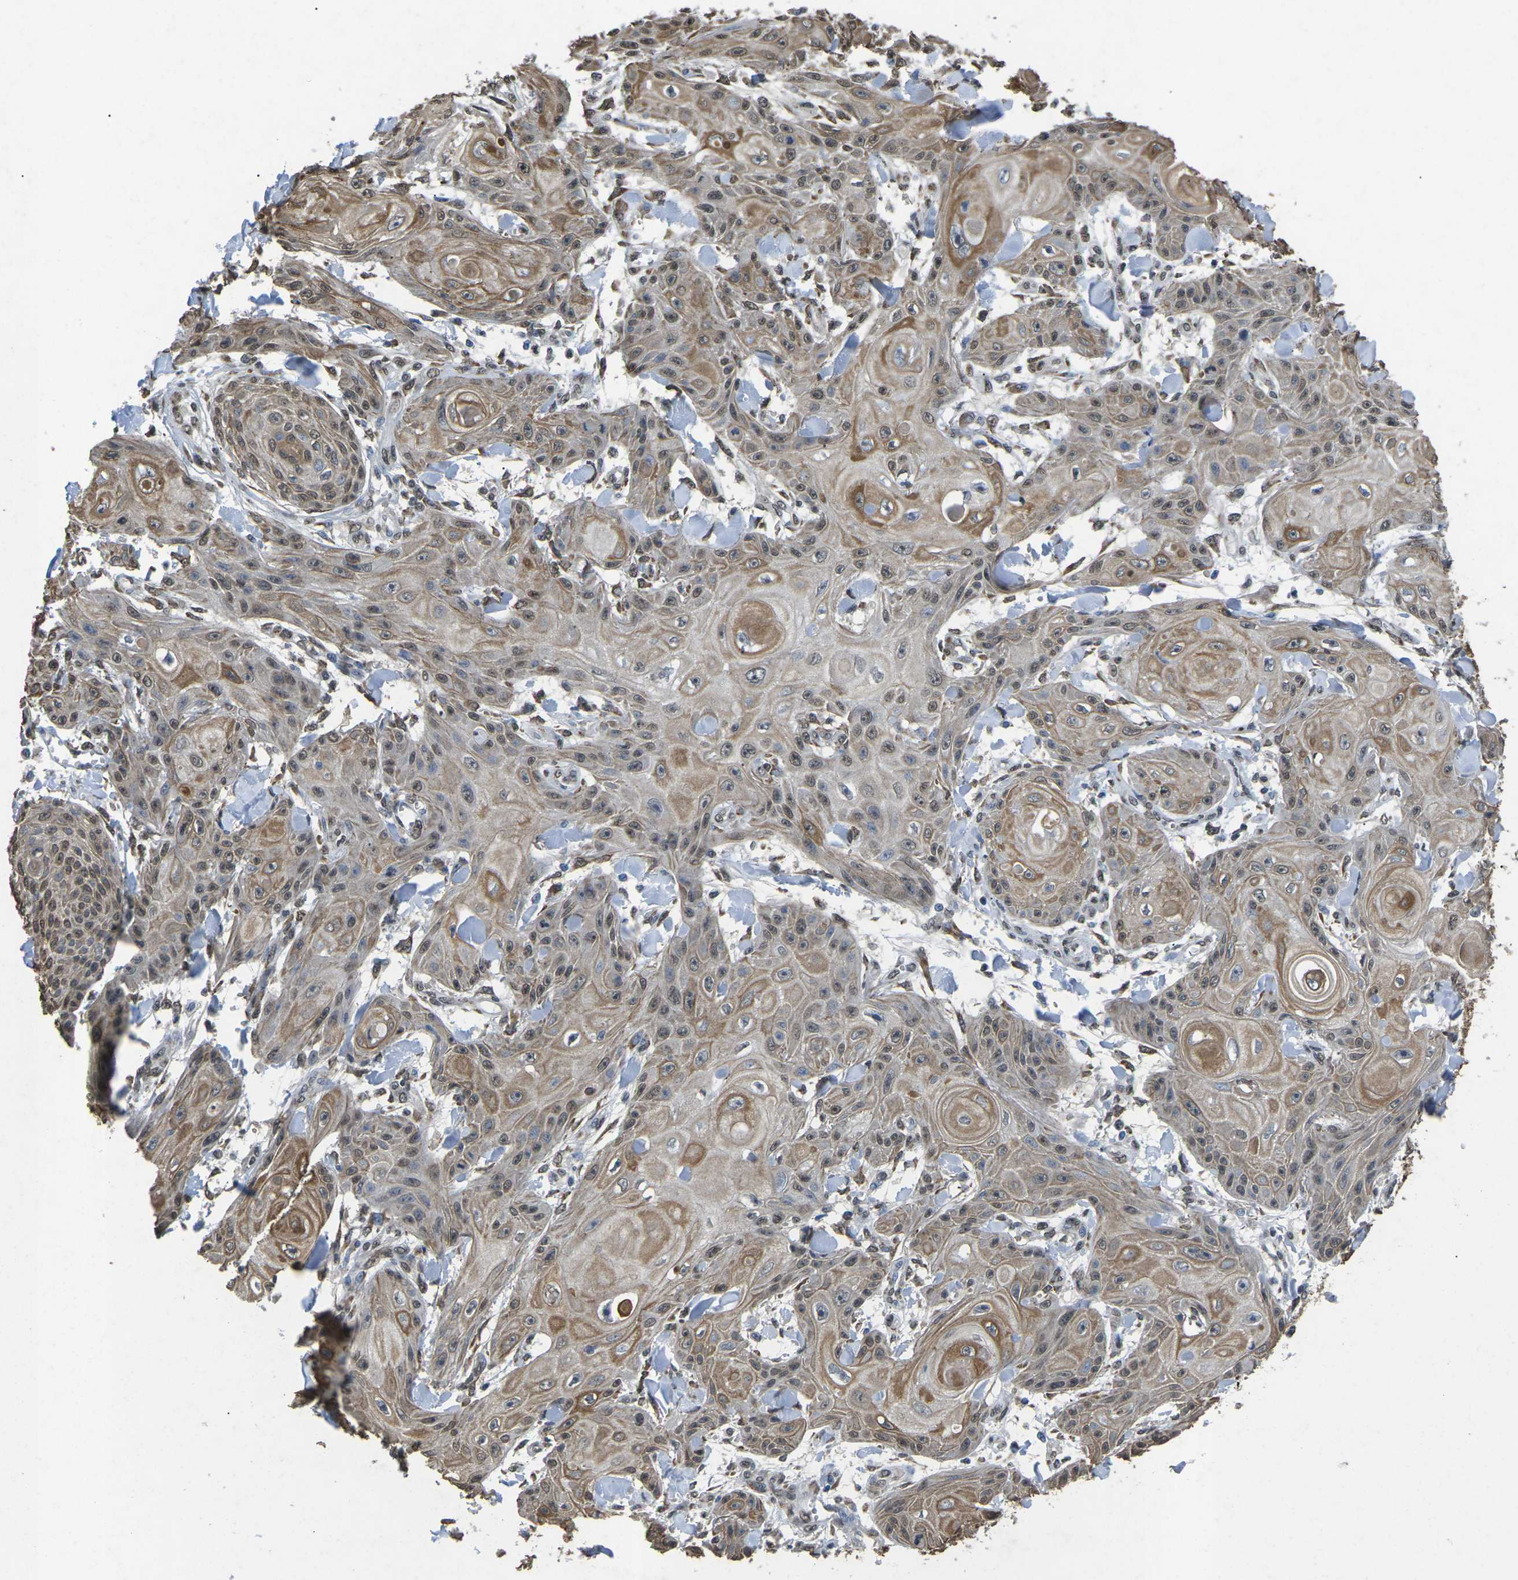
{"staining": {"intensity": "moderate", "quantity": "25%-75%", "location": "cytoplasmic/membranous,nuclear"}, "tissue": "skin cancer", "cell_type": "Tumor cells", "image_type": "cancer", "snomed": [{"axis": "morphology", "description": "Squamous cell carcinoma, NOS"}, {"axis": "topography", "description": "Skin"}], "caption": "A micrograph of human skin cancer stained for a protein shows moderate cytoplasmic/membranous and nuclear brown staining in tumor cells.", "gene": "SCNN1B", "patient": {"sex": "male", "age": 74}}